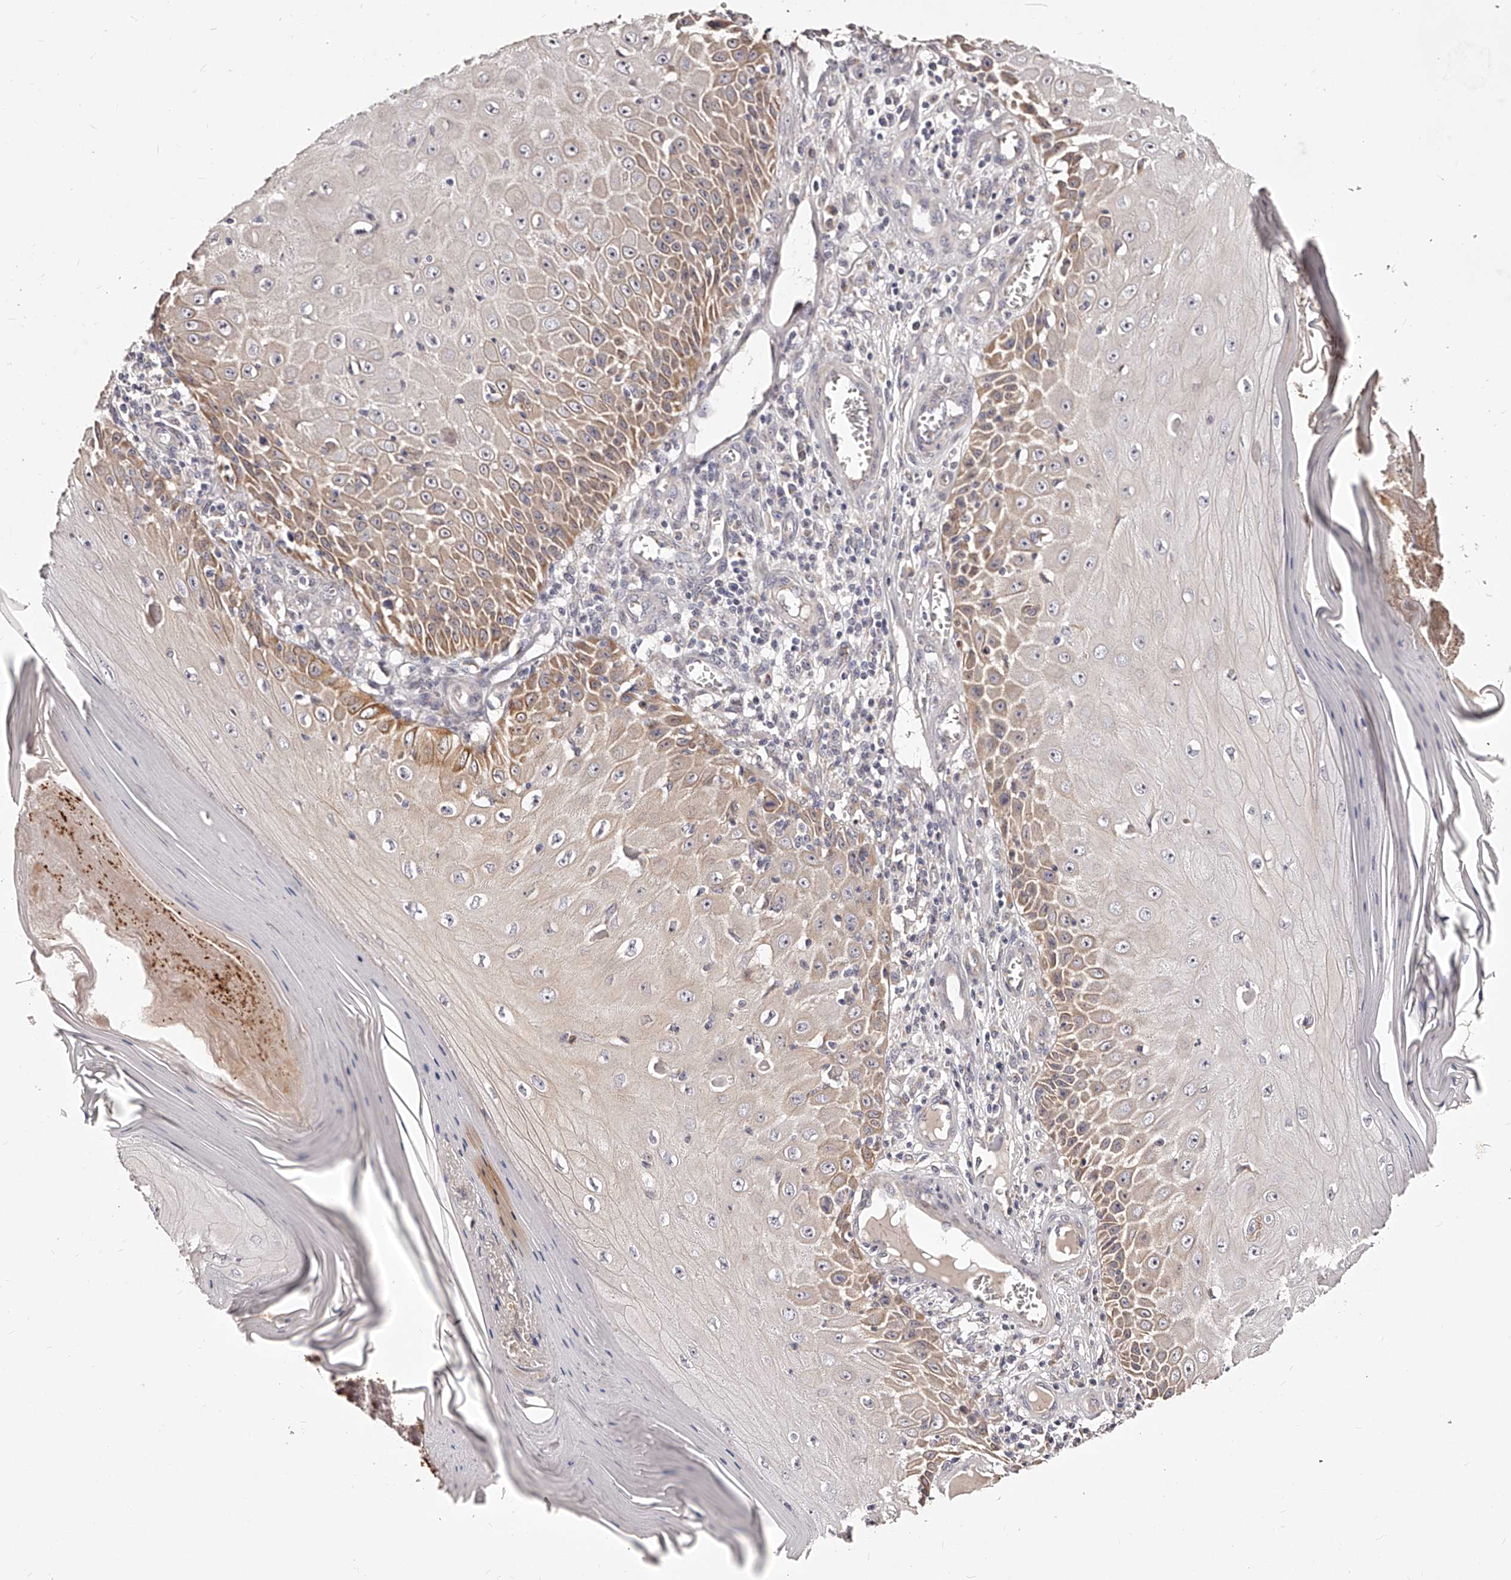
{"staining": {"intensity": "moderate", "quantity": "25%-75%", "location": "cytoplasmic/membranous"}, "tissue": "skin cancer", "cell_type": "Tumor cells", "image_type": "cancer", "snomed": [{"axis": "morphology", "description": "Squamous cell carcinoma, NOS"}, {"axis": "topography", "description": "Skin"}], "caption": "Tumor cells demonstrate medium levels of moderate cytoplasmic/membranous staining in about 25%-75% of cells in human squamous cell carcinoma (skin).", "gene": "ZNF502", "patient": {"sex": "female", "age": 73}}